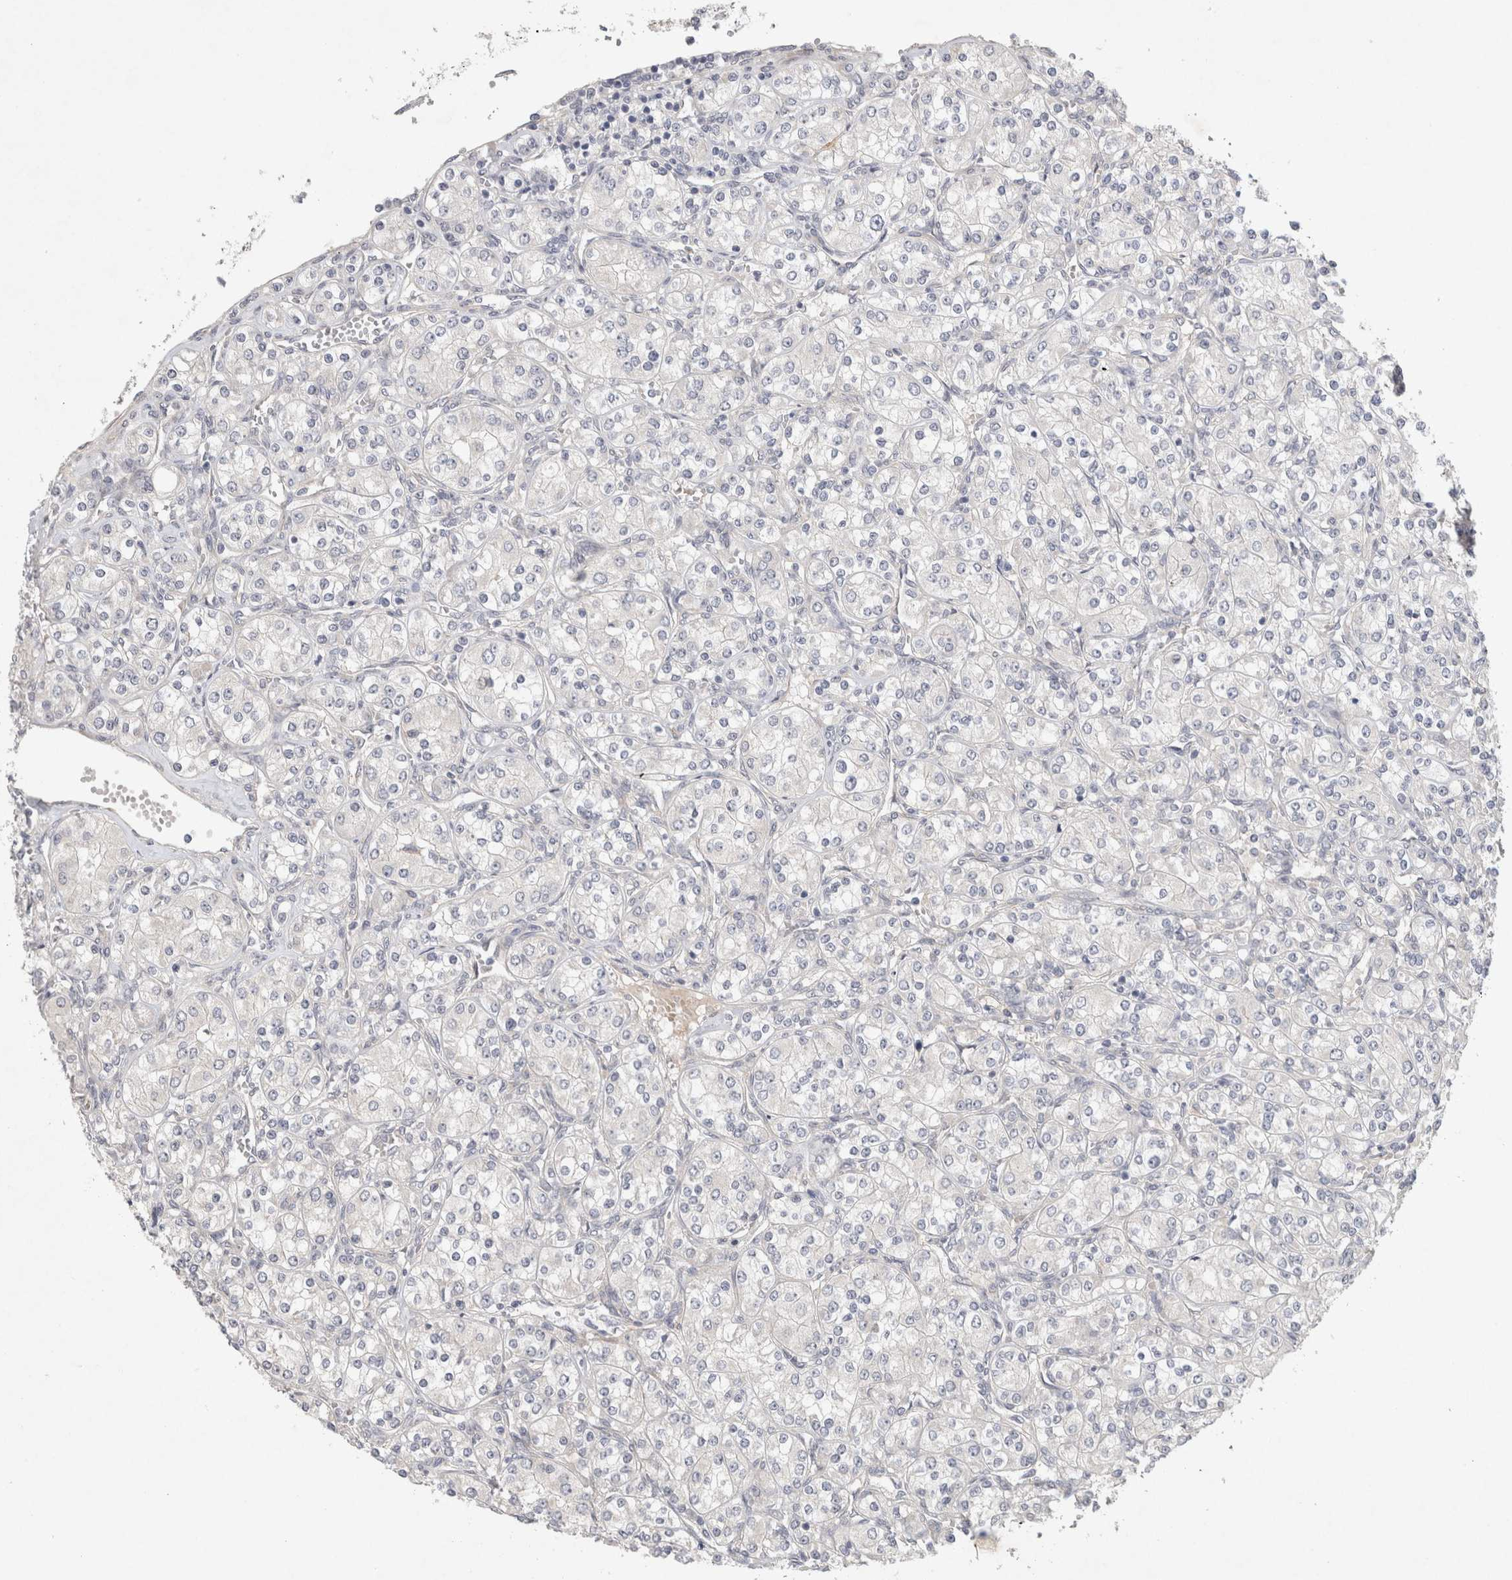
{"staining": {"intensity": "negative", "quantity": "none", "location": "none"}, "tissue": "renal cancer", "cell_type": "Tumor cells", "image_type": "cancer", "snomed": [{"axis": "morphology", "description": "Adenocarcinoma, NOS"}, {"axis": "topography", "description": "Kidney"}], "caption": "This is an immunohistochemistry histopathology image of human renal cancer (adenocarcinoma). There is no positivity in tumor cells.", "gene": "BZW2", "patient": {"sex": "male", "age": 77}}